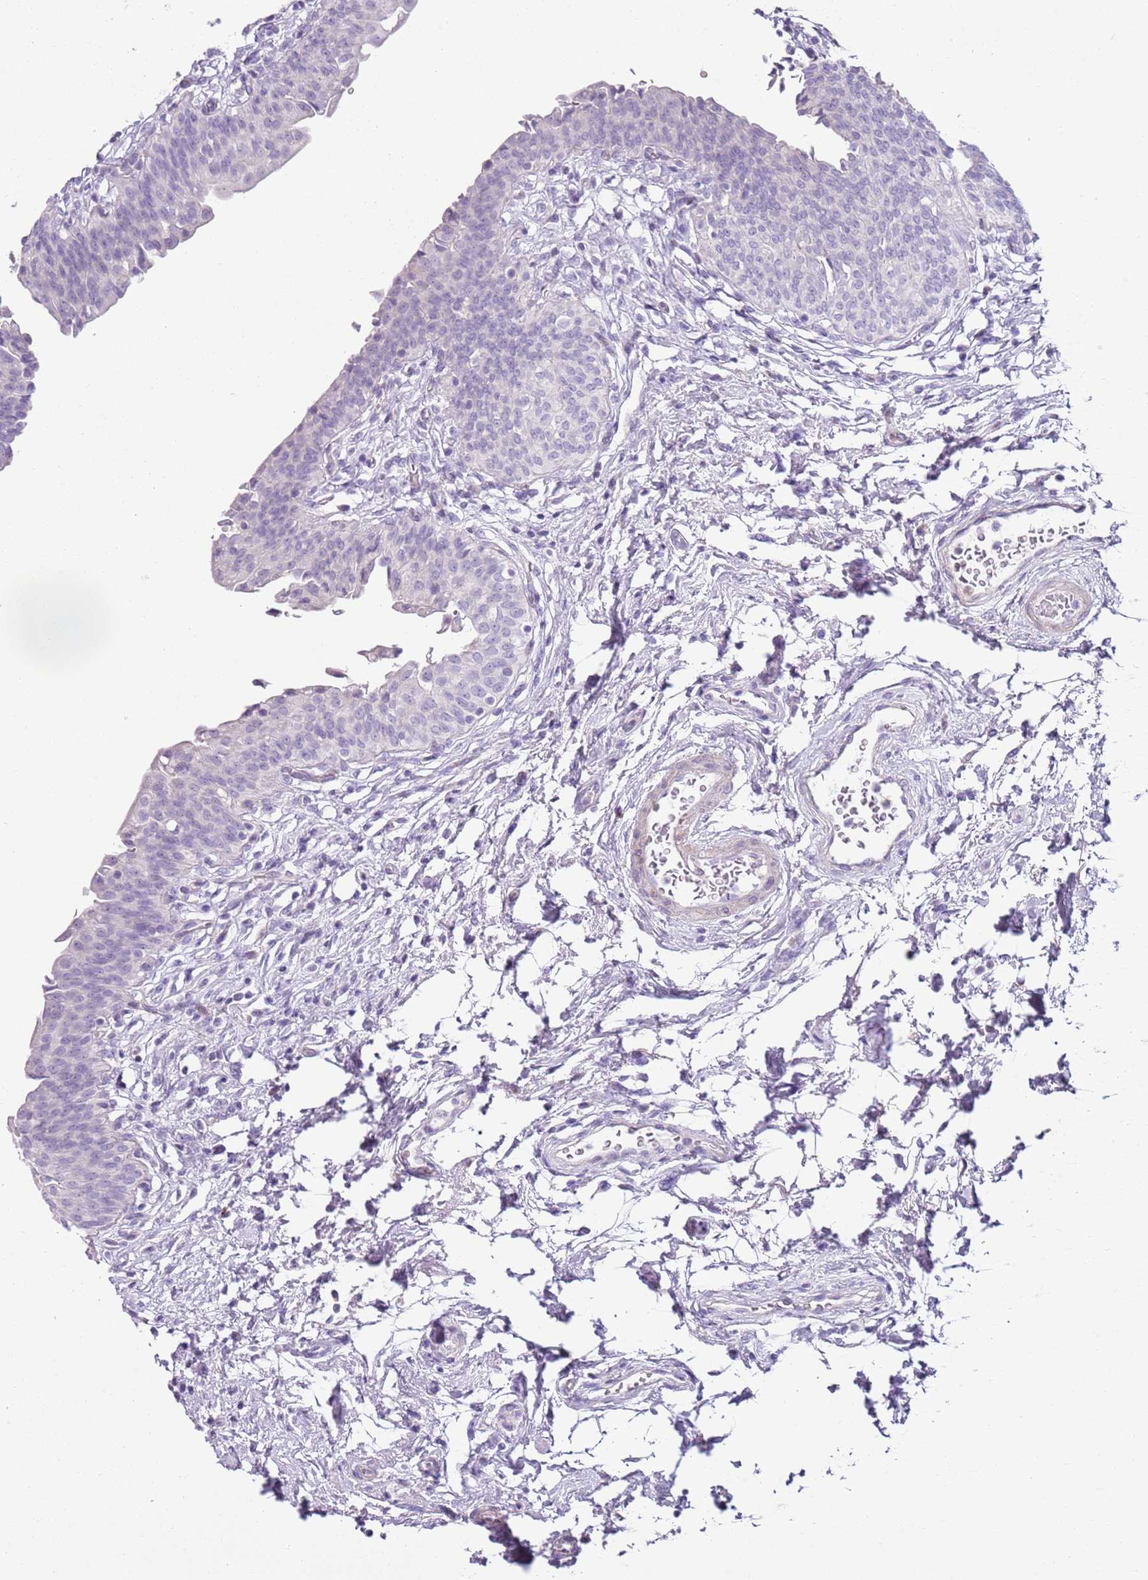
{"staining": {"intensity": "negative", "quantity": "none", "location": "none"}, "tissue": "urinary bladder", "cell_type": "Urothelial cells", "image_type": "normal", "snomed": [{"axis": "morphology", "description": "Normal tissue, NOS"}, {"axis": "topography", "description": "Urinary bladder"}], "caption": "DAB immunohistochemical staining of unremarkable human urinary bladder shows no significant expression in urothelial cells.", "gene": "CD177", "patient": {"sex": "male", "age": 83}}